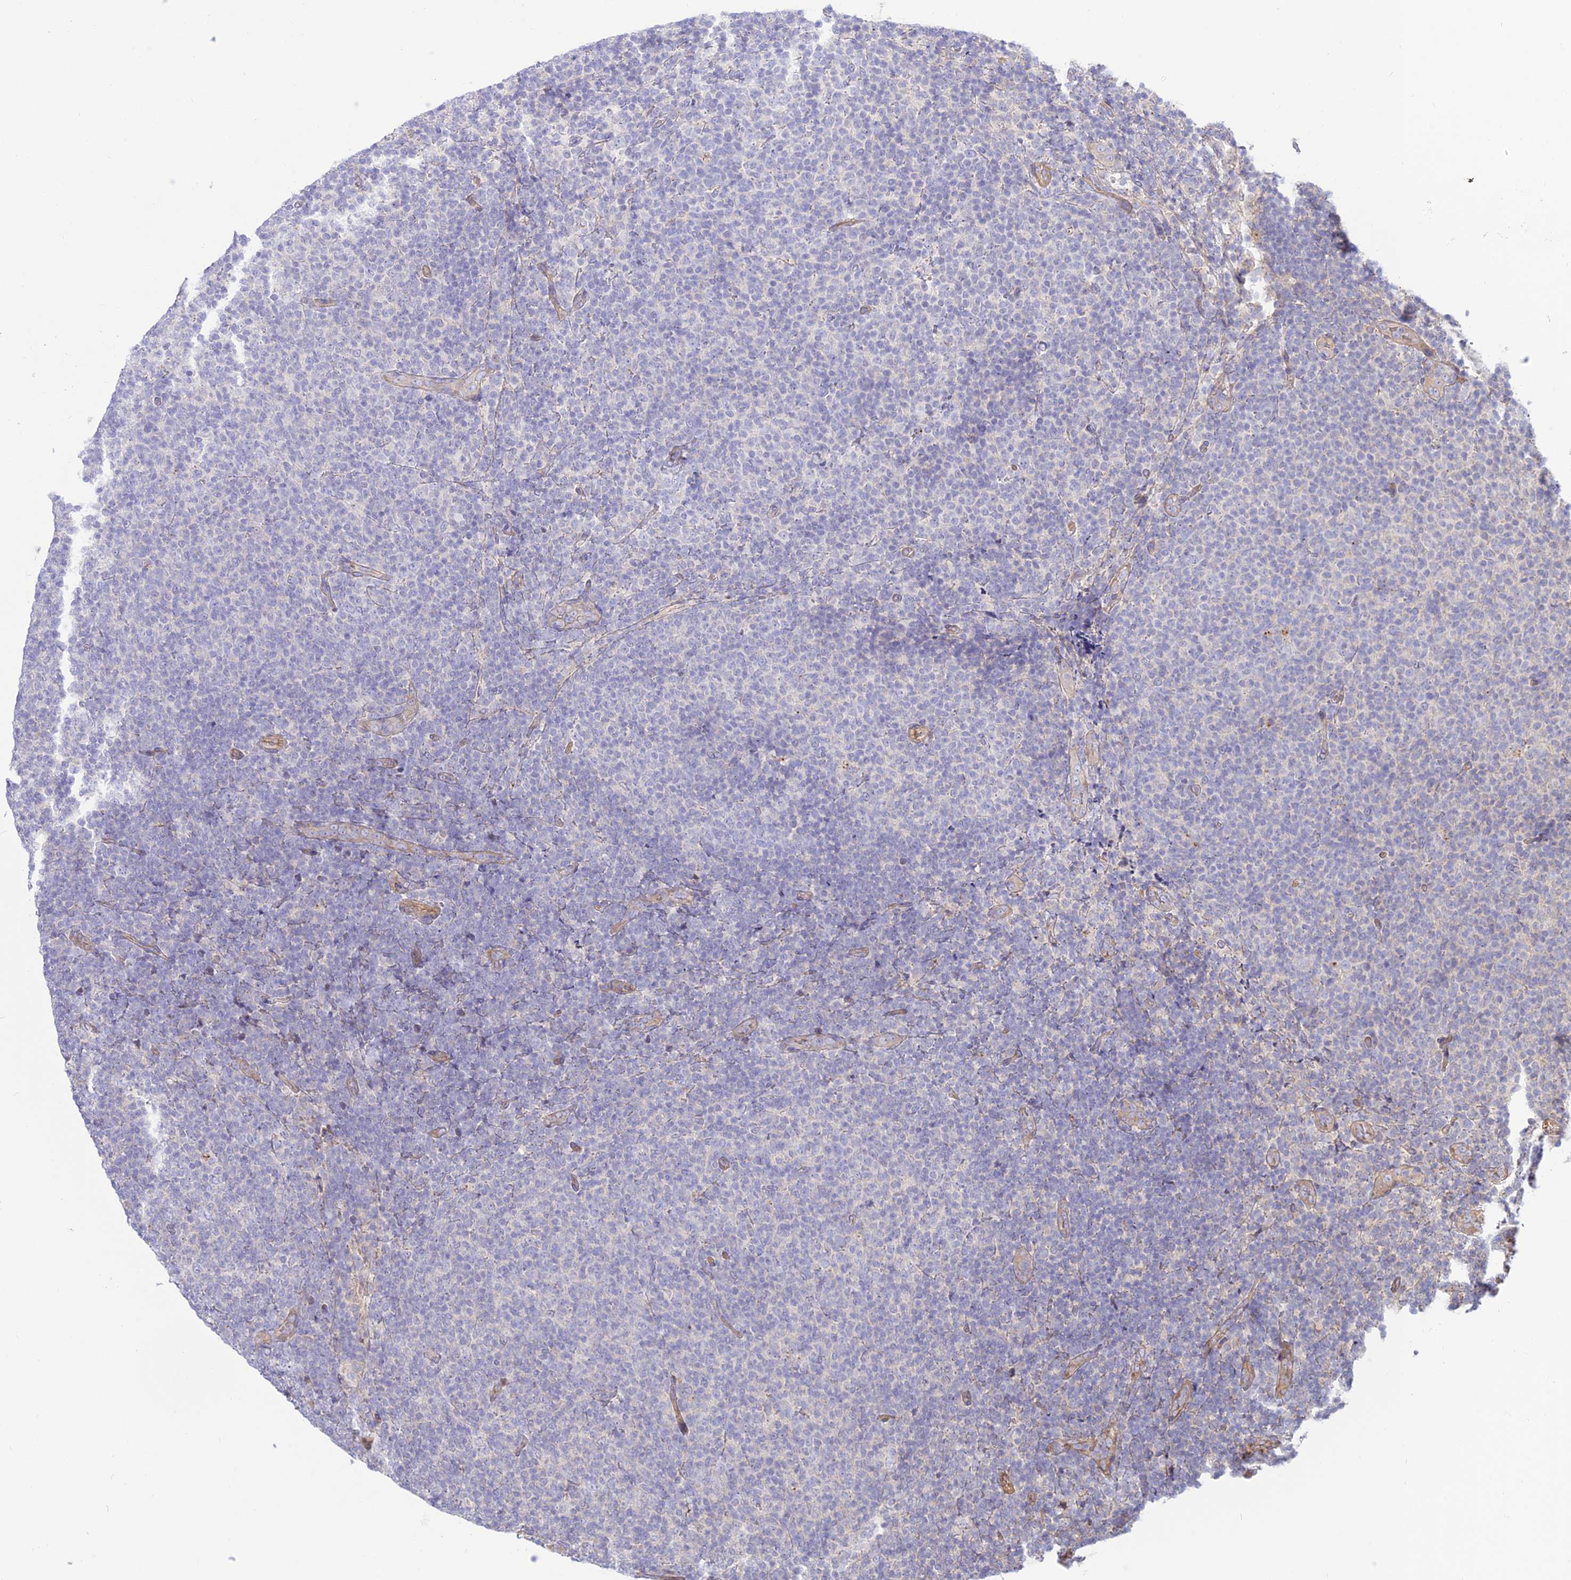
{"staining": {"intensity": "negative", "quantity": "none", "location": "none"}, "tissue": "lymphoma", "cell_type": "Tumor cells", "image_type": "cancer", "snomed": [{"axis": "morphology", "description": "Malignant lymphoma, non-Hodgkin's type, Low grade"}, {"axis": "topography", "description": "Lymph node"}], "caption": "A photomicrograph of human malignant lymphoma, non-Hodgkin's type (low-grade) is negative for staining in tumor cells. The staining was performed using DAB (3,3'-diaminobenzidine) to visualize the protein expression in brown, while the nuclei were stained in blue with hematoxylin (Magnification: 20x).", "gene": "KCNAB1", "patient": {"sex": "male", "age": 66}}